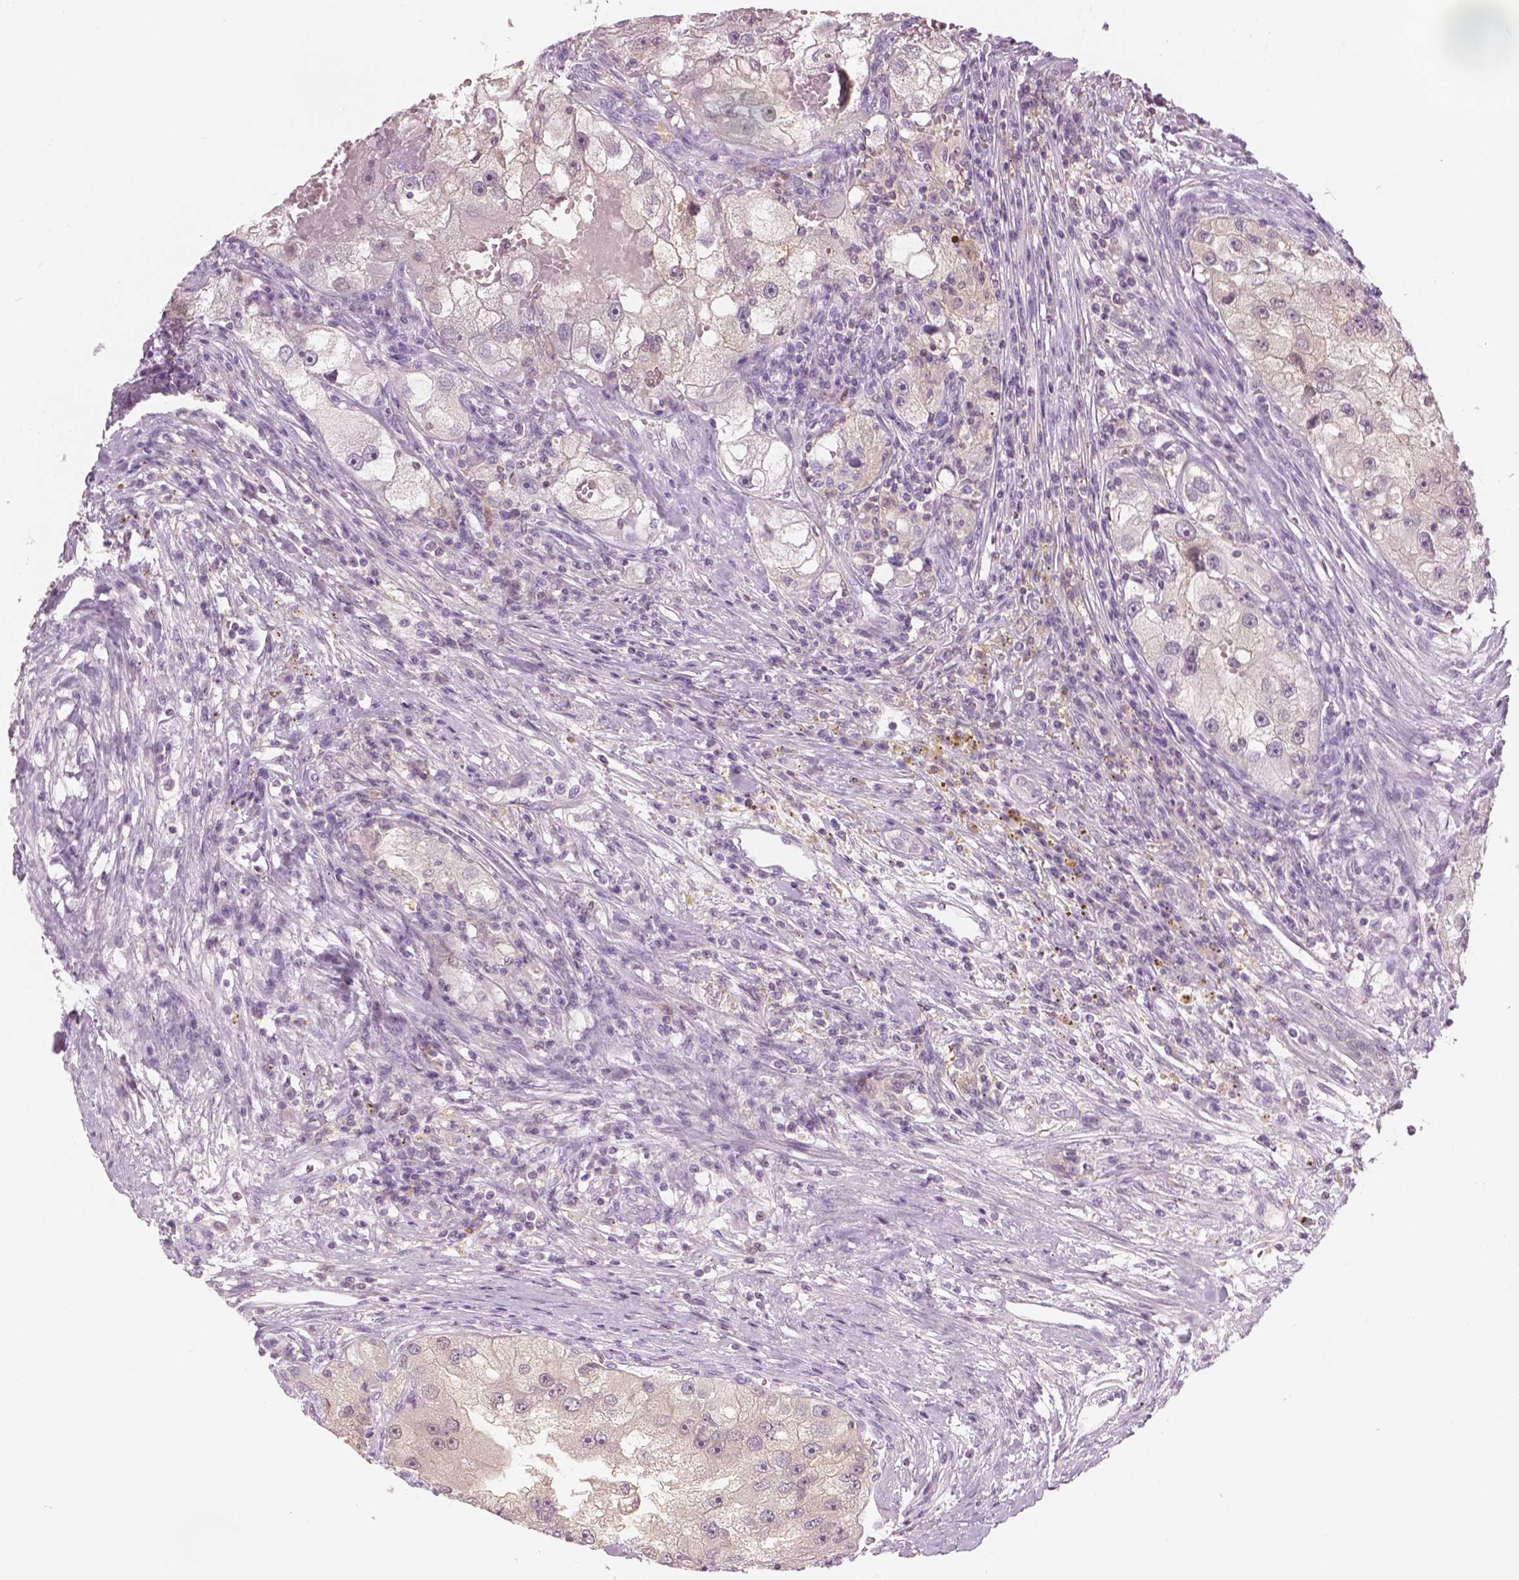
{"staining": {"intensity": "negative", "quantity": "none", "location": "none"}, "tissue": "renal cancer", "cell_type": "Tumor cells", "image_type": "cancer", "snomed": [{"axis": "morphology", "description": "Adenocarcinoma, NOS"}, {"axis": "topography", "description": "Kidney"}], "caption": "This is a photomicrograph of immunohistochemistry staining of renal cancer (adenocarcinoma), which shows no expression in tumor cells.", "gene": "GALM", "patient": {"sex": "male", "age": 63}}